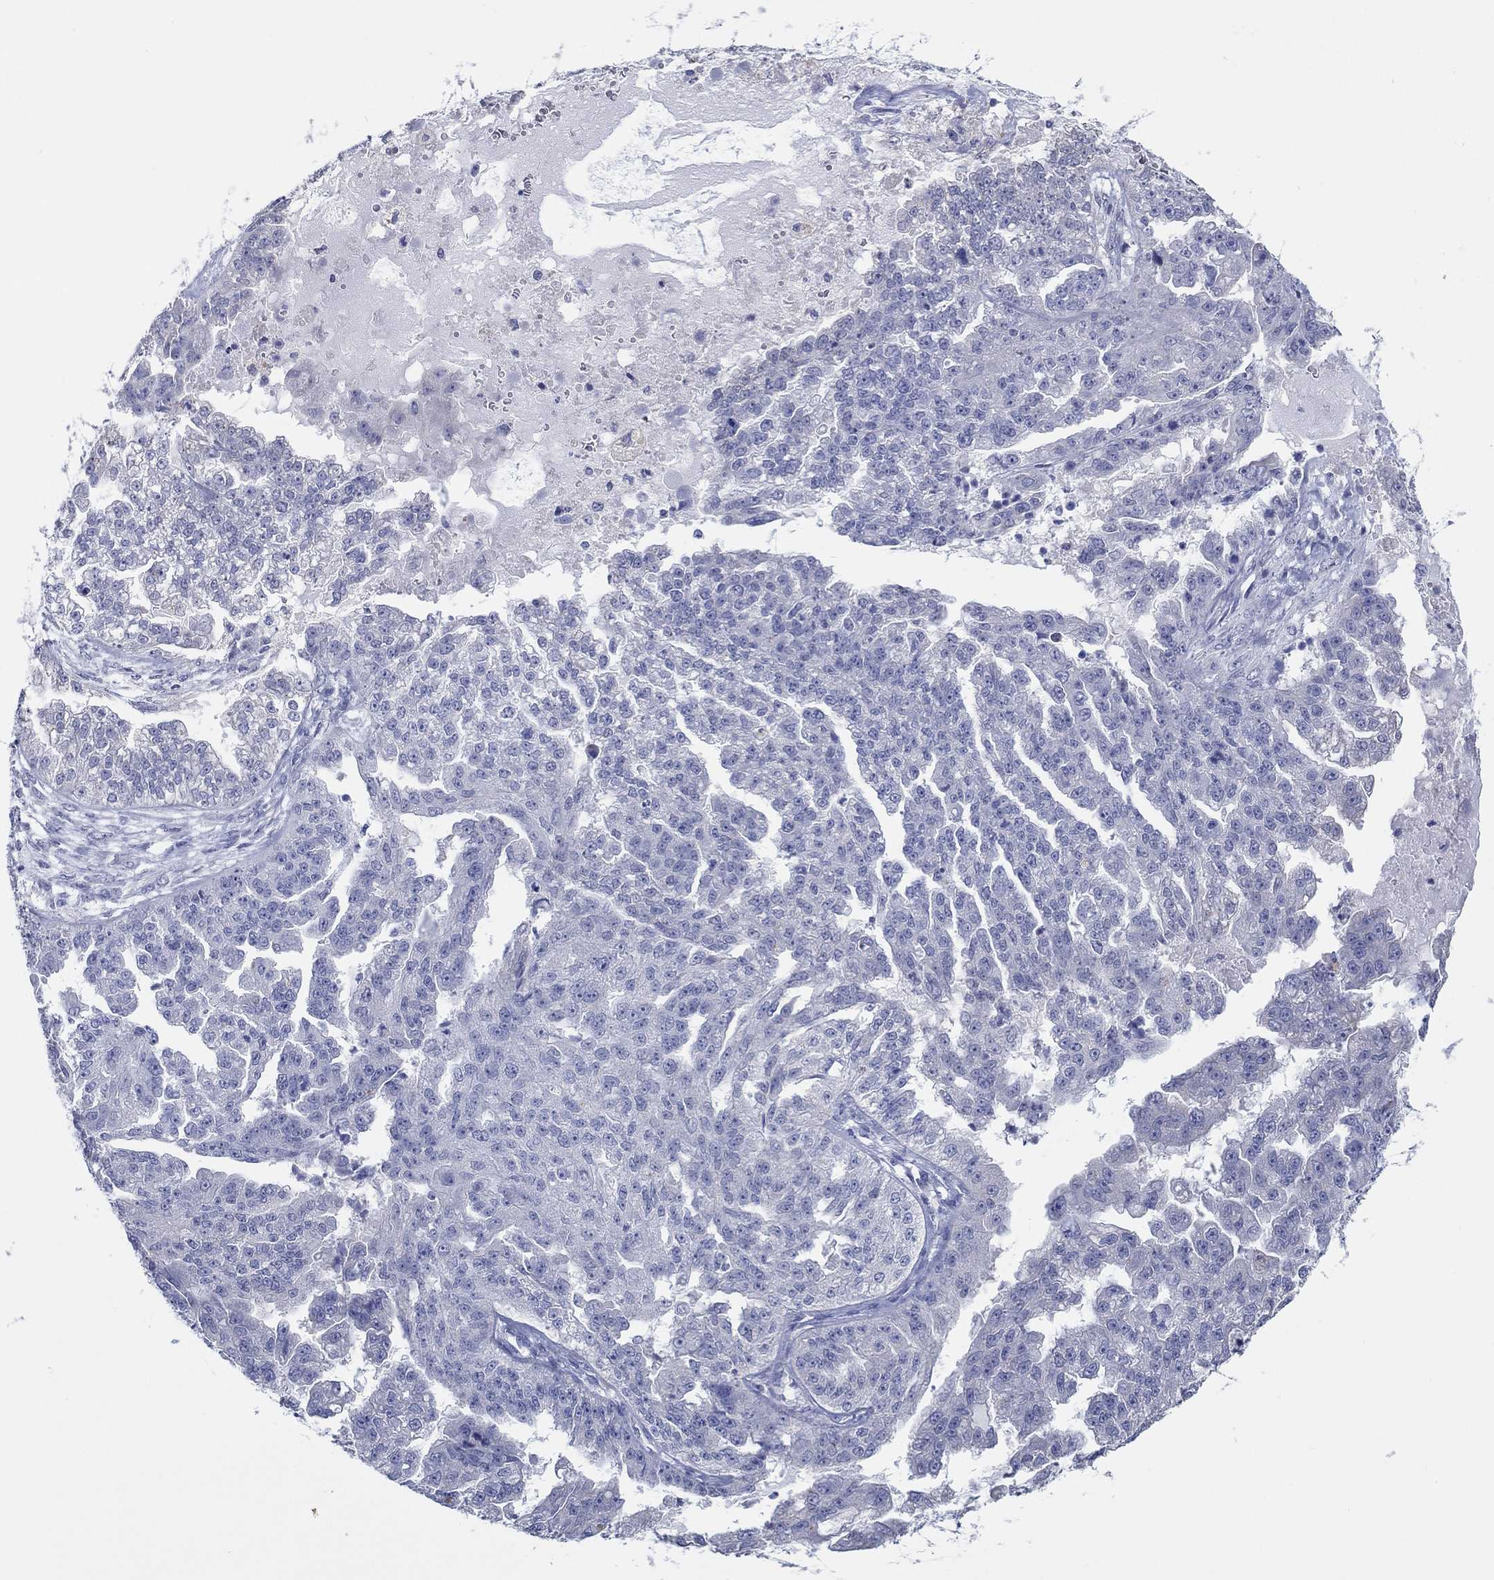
{"staining": {"intensity": "negative", "quantity": "none", "location": "none"}, "tissue": "ovarian cancer", "cell_type": "Tumor cells", "image_type": "cancer", "snomed": [{"axis": "morphology", "description": "Cystadenocarcinoma, serous, NOS"}, {"axis": "topography", "description": "Ovary"}], "caption": "The micrograph exhibits no staining of tumor cells in ovarian cancer.", "gene": "LRRC4C", "patient": {"sex": "female", "age": 58}}